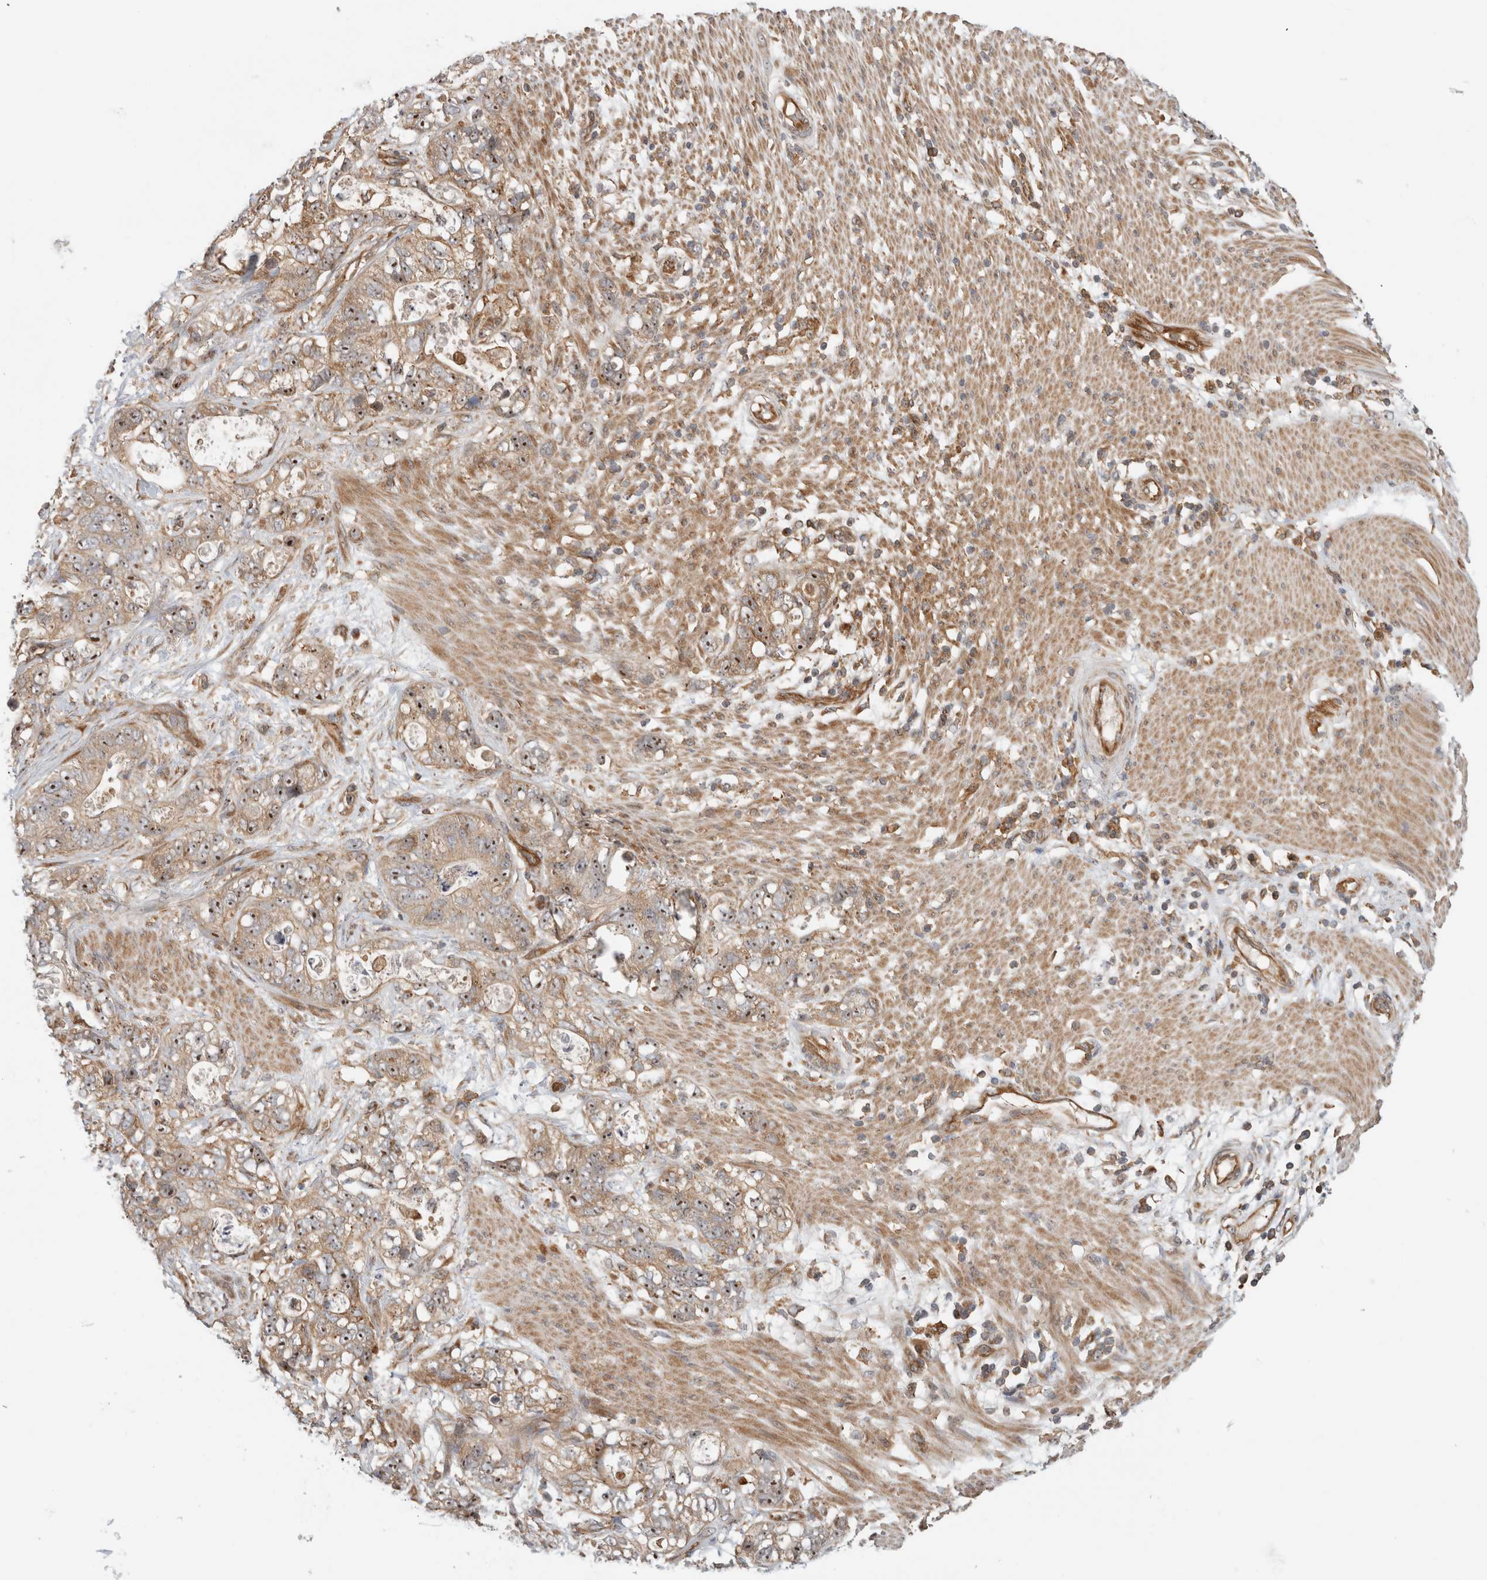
{"staining": {"intensity": "moderate", "quantity": ">75%", "location": "cytoplasmic/membranous,nuclear"}, "tissue": "stomach cancer", "cell_type": "Tumor cells", "image_type": "cancer", "snomed": [{"axis": "morphology", "description": "Normal tissue, NOS"}, {"axis": "morphology", "description": "Adenocarcinoma, NOS"}, {"axis": "topography", "description": "Stomach"}], "caption": "DAB immunohistochemical staining of human stomach cancer exhibits moderate cytoplasmic/membranous and nuclear protein positivity in approximately >75% of tumor cells.", "gene": "WASF2", "patient": {"sex": "female", "age": 89}}